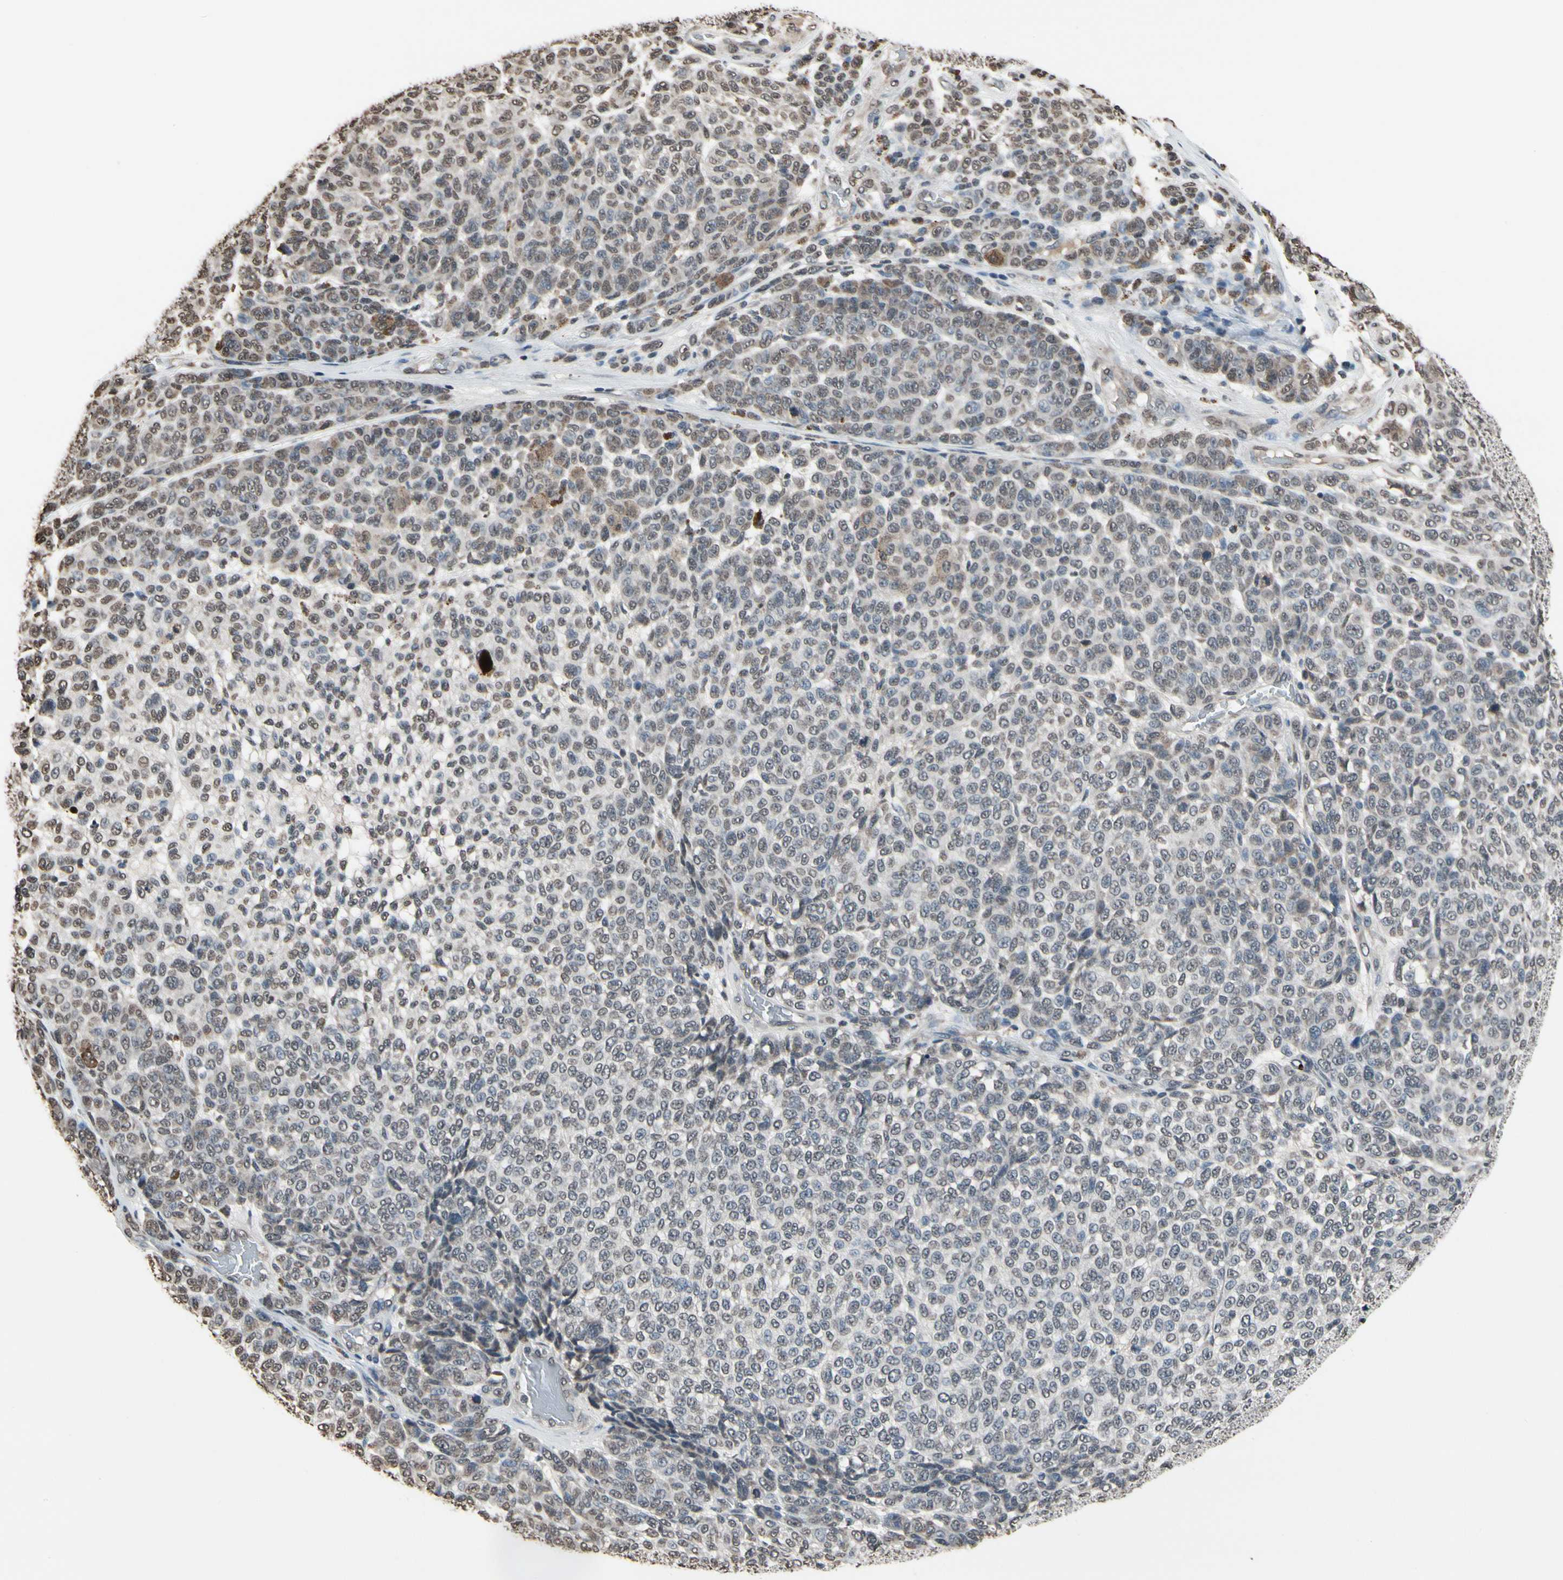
{"staining": {"intensity": "negative", "quantity": "none", "location": "none"}, "tissue": "melanoma", "cell_type": "Tumor cells", "image_type": "cancer", "snomed": [{"axis": "morphology", "description": "Malignant melanoma, NOS"}, {"axis": "topography", "description": "Skin"}], "caption": "This is an immunohistochemistry (IHC) histopathology image of human malignant melanoma. There is no positivity in tumor cells.", "gene": "HIPK2", "patient": {"sex": "male", "age": 59}}